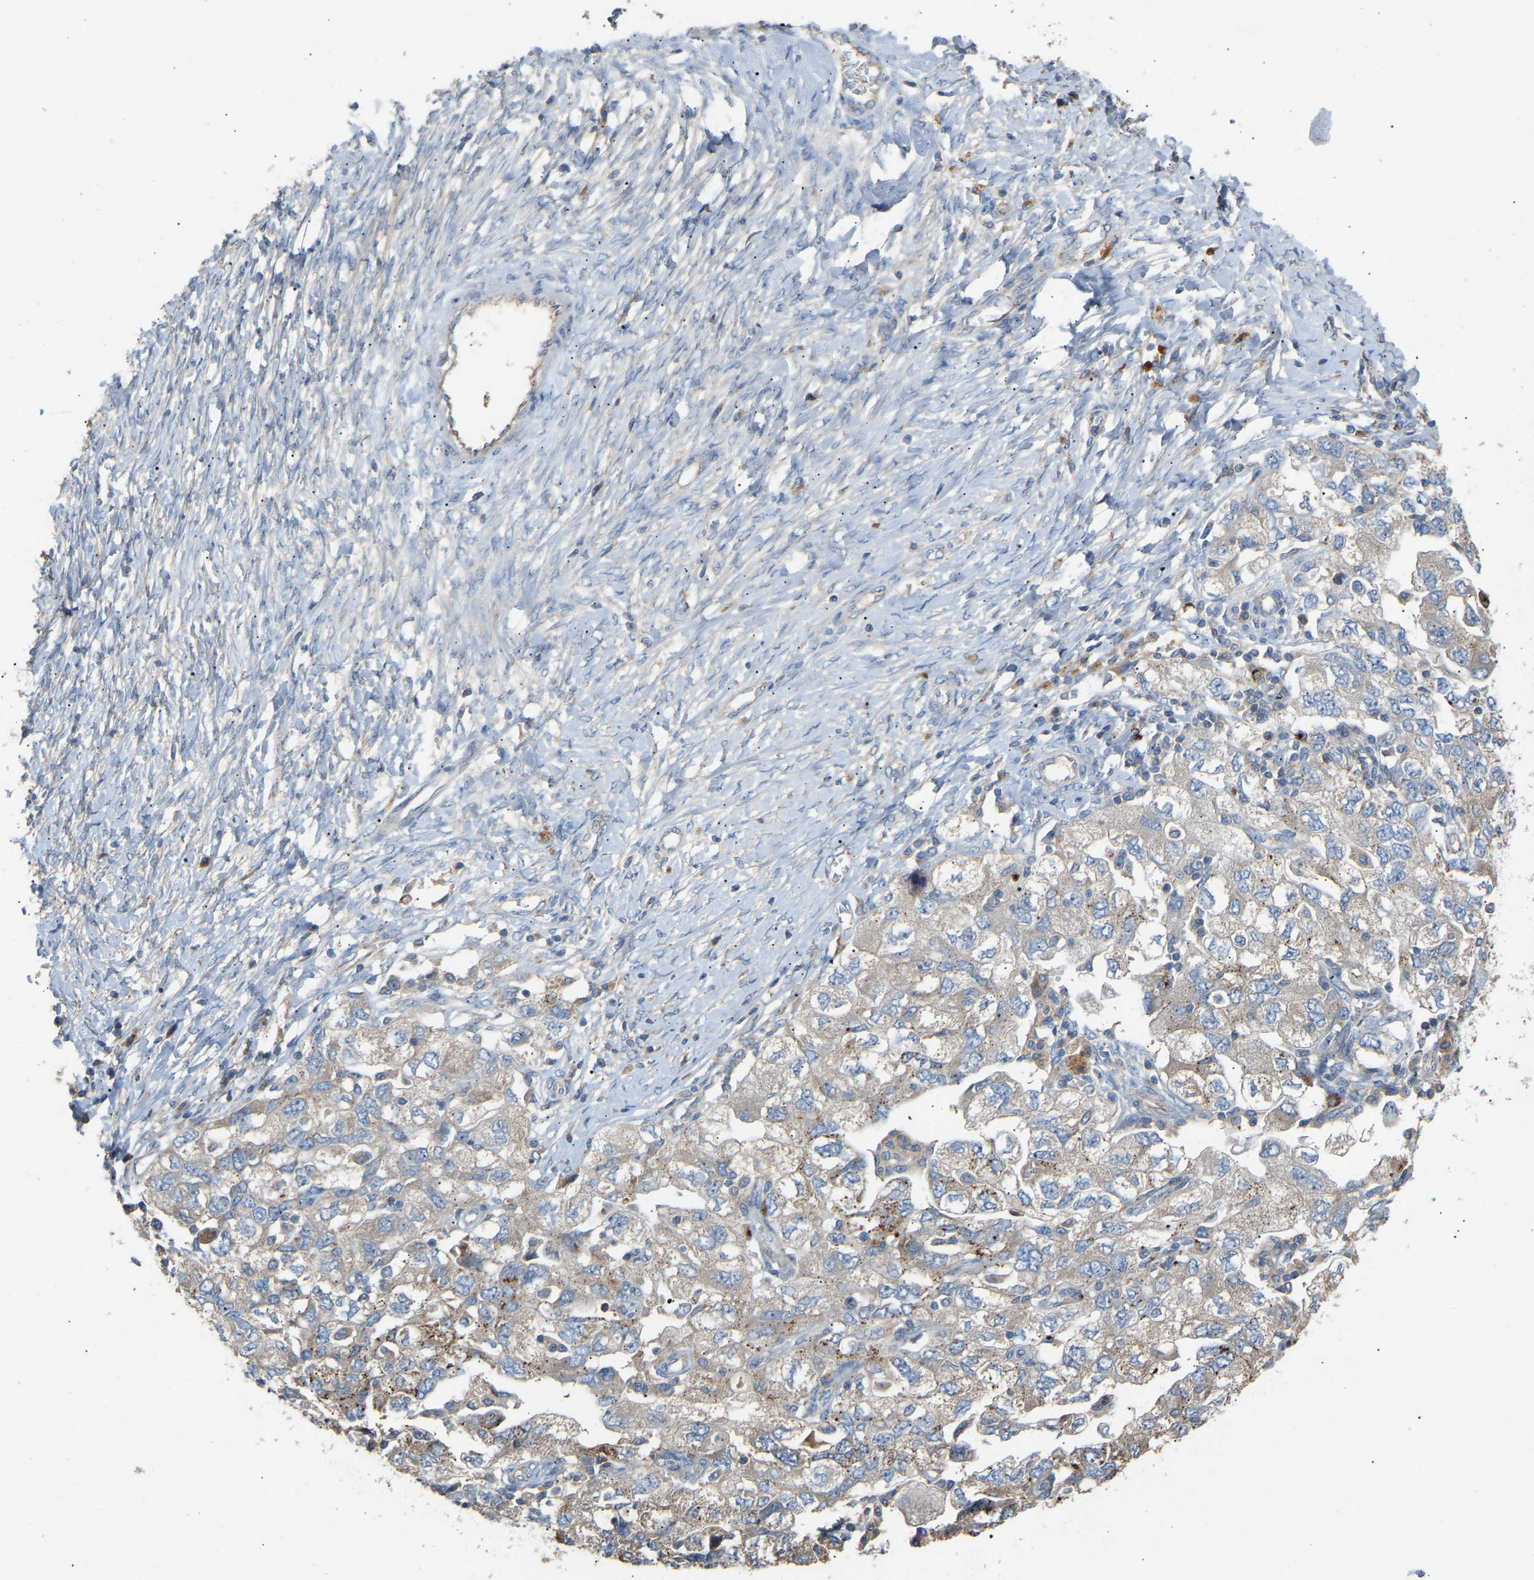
{"staining": {"intensity": "weak", "quantity": "<25%", "location": "cytoplasmic/membranous"}, "tissue": "ovarian cancer", "cell_type": "Tumor cells", "image_type": "cancer", "snomed": [{"axis": "morphology", "description": "Carcinoma, NOS"}, {"axis": "morphology", "description": "Cystadenocarcinoma, serous, NOS"}, {"axis": "topography", "description": "Ovary"}], "caption": "There is no significant positivity in tumor cells of ovarian cancer (carcinoma).", "gene": "RGP1", "patient": {"sex": "female", "age": 69}}